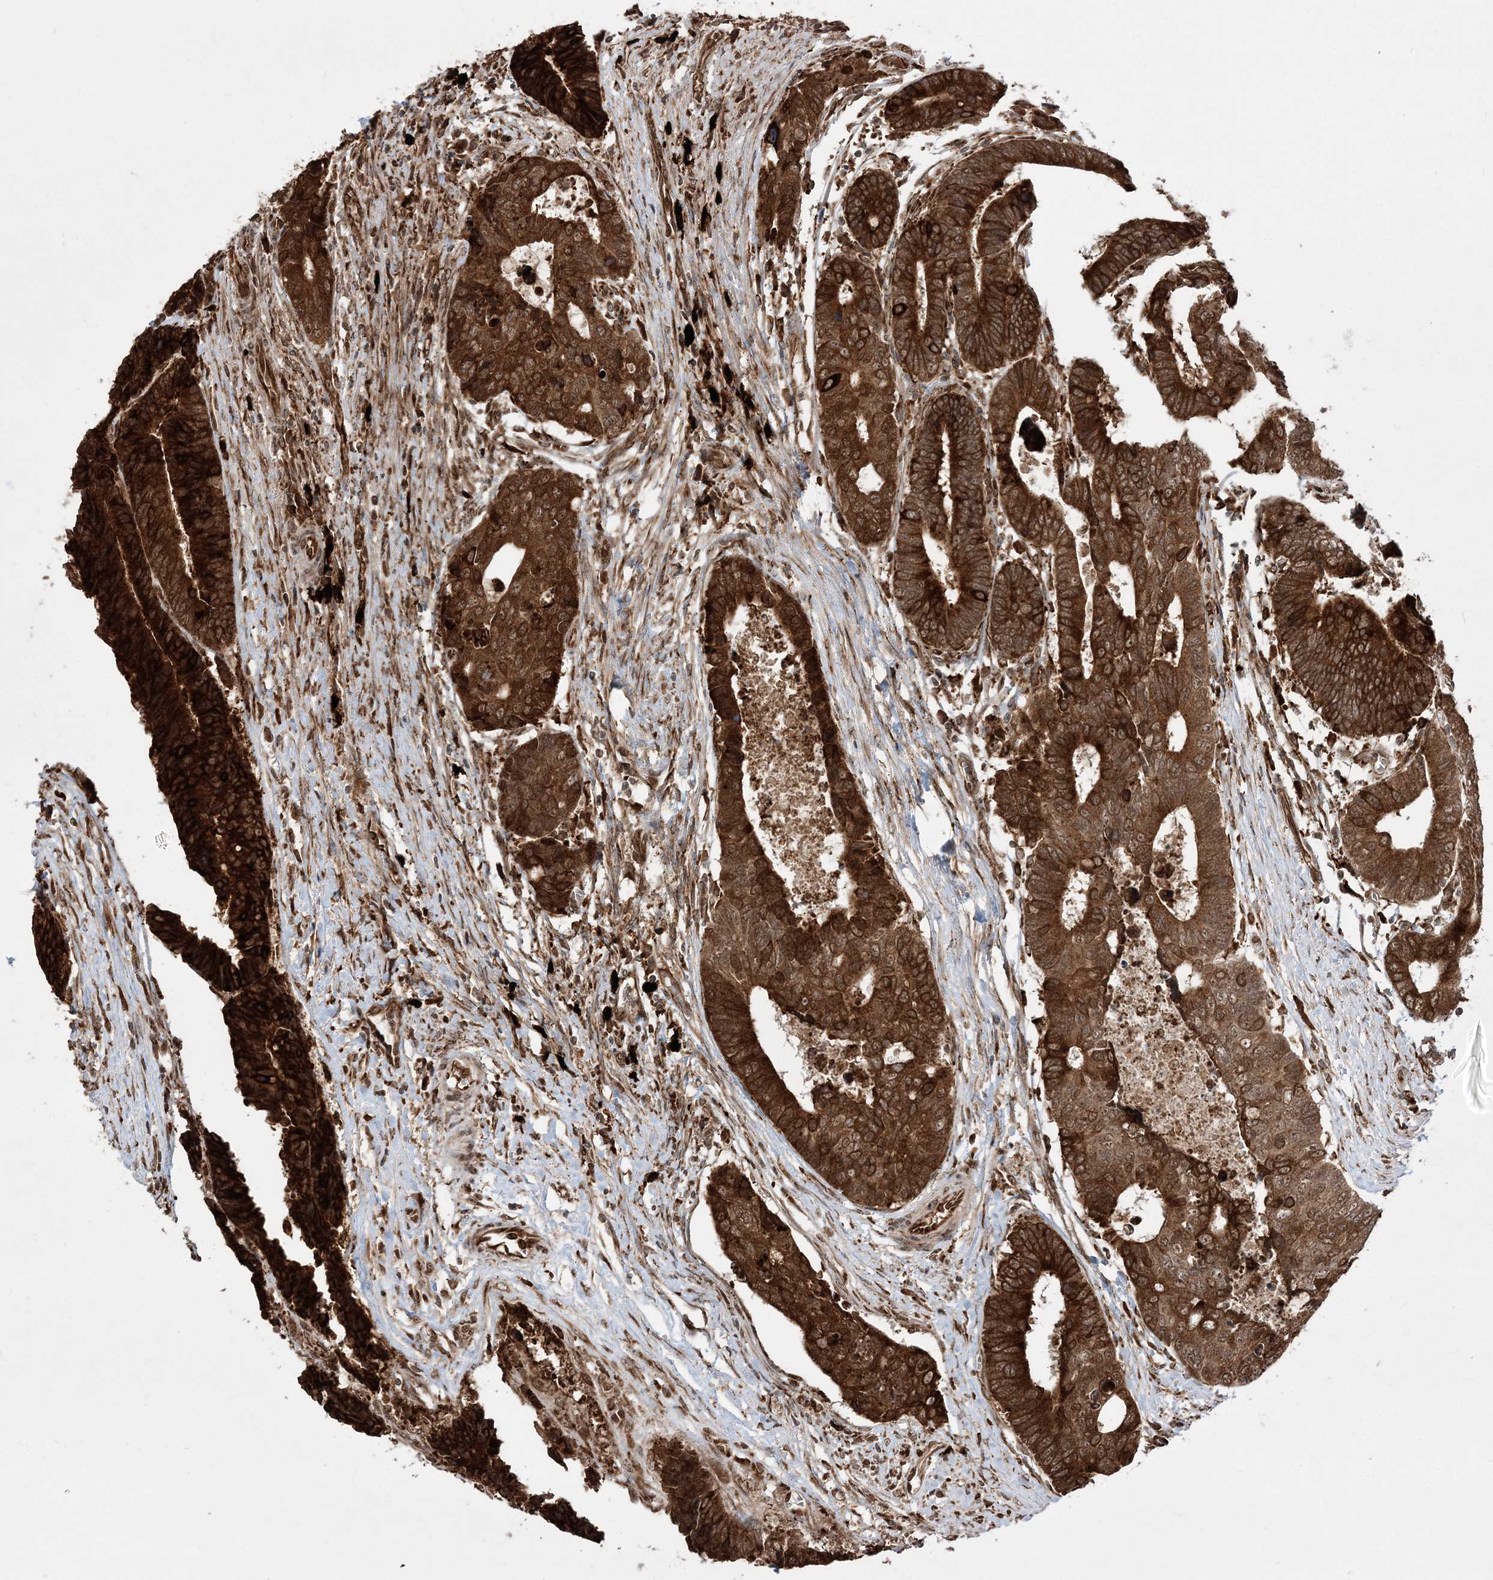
{"staining": {"intensity": "strong", "quantity": ">75%", "location": "cytoplasmic/membranous,nuclear"}, "tissue": "colorectal cancer", "cell_type": "Tumor cells", "image_type": "cancer", "snomed": [{"axis": "morphology", "description": "Adenocarcinoma, NOS"}, {"axis": "topography", "description": "Rectum"}], "caption": "Adenocarcinoma (colorectal) stained with immunohistochemistry (IHC) exhibits strong cytoplasmic/membranous and nuclear positivity in approximately >75% of tumor cells.", "gene": "EPC2", "patient": {"sex": "male", "age": 84}}